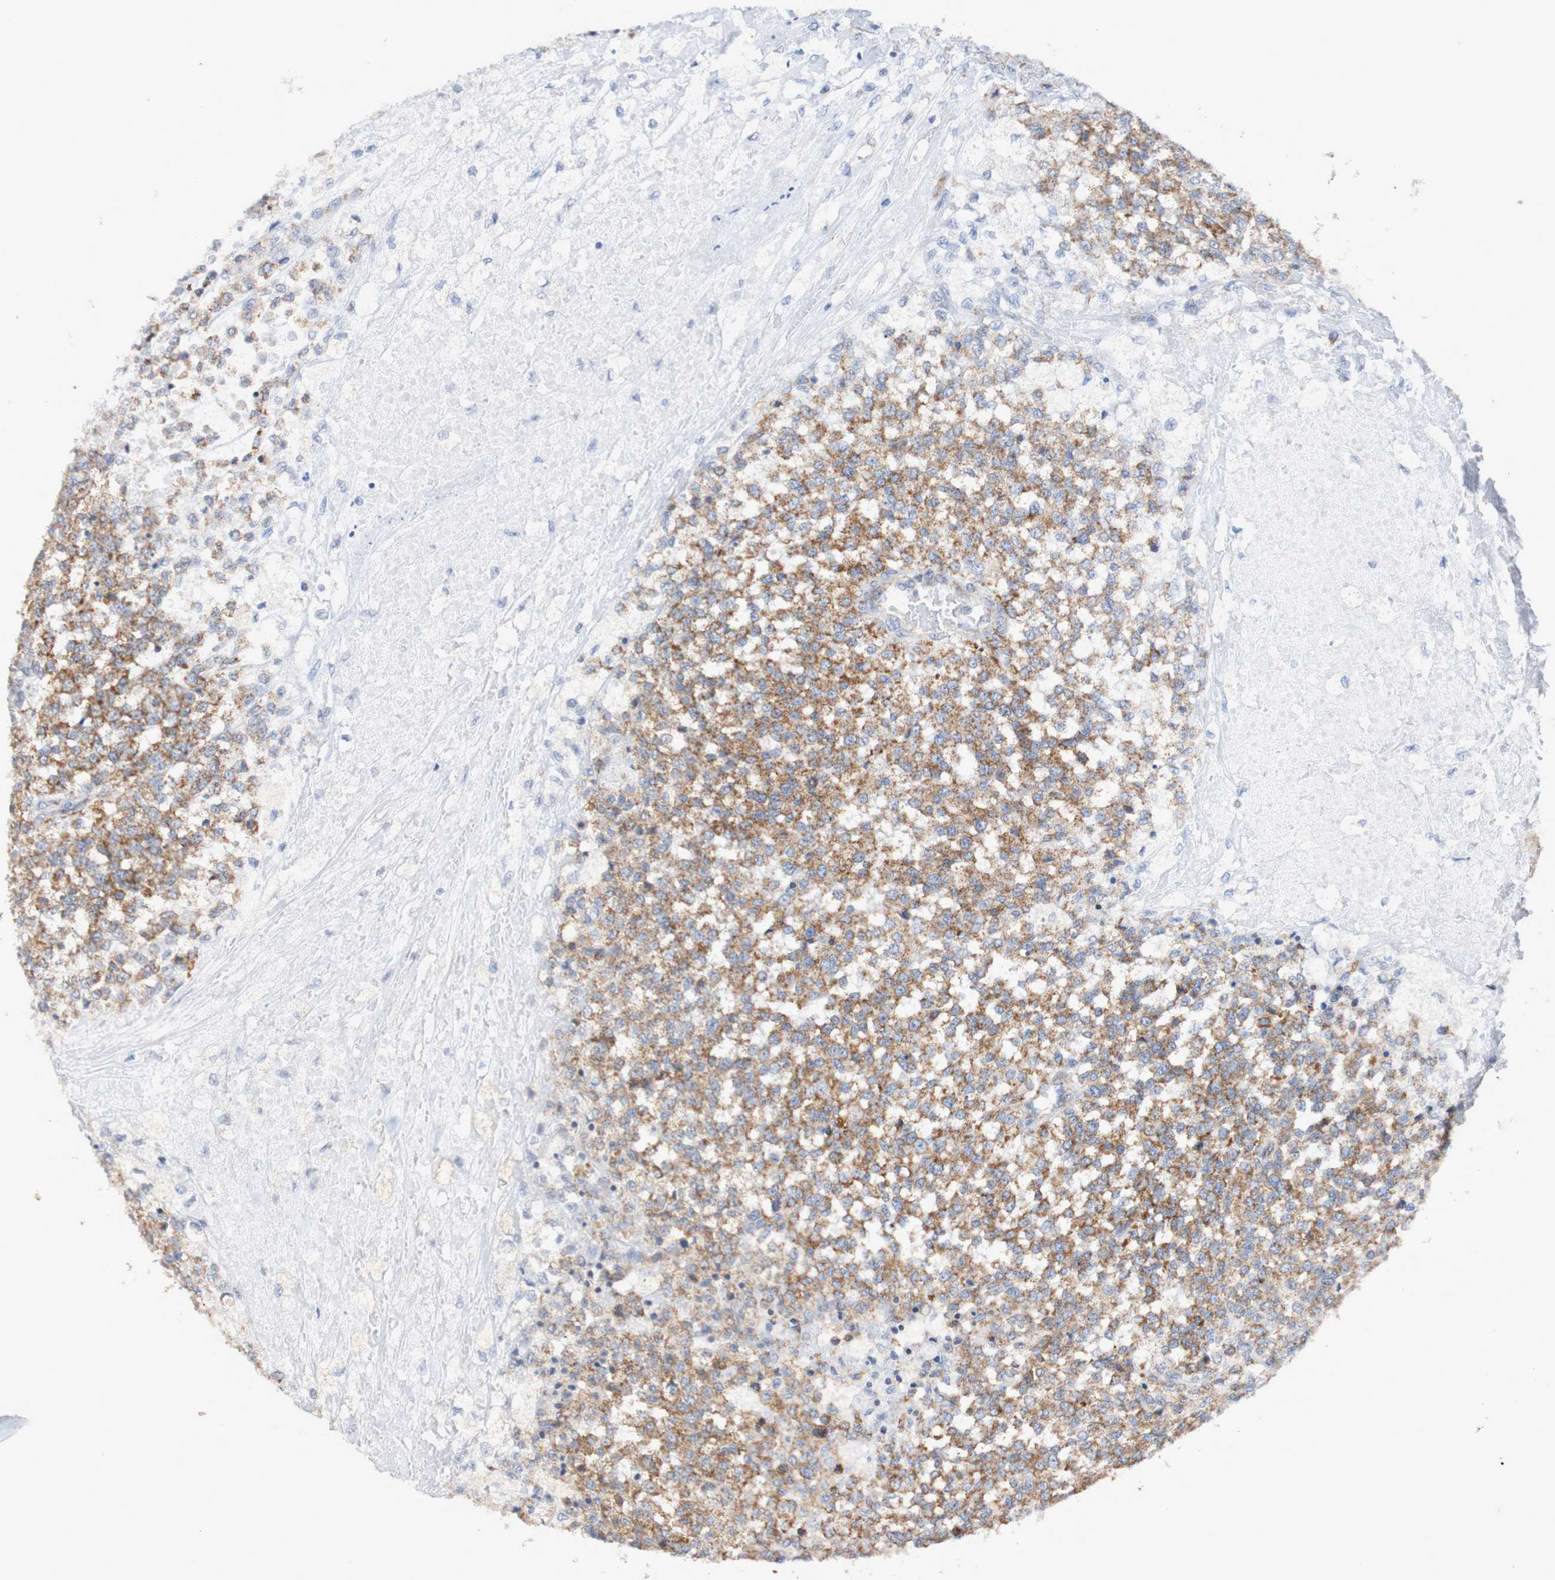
{"staining": {"intensity": "moderate", "quantity": ">75%", "location": "cytoplasmic/membranous"}, "tissue": "testis cancer", "cell_type": "Tumor cells", "image_type": "cancer", "snomed": [{"axis": "morphology", "description": "Seminoma, NOS"}, {"axis": "topography", "description": "Testis"}], "caption": "This micrograph shows immunohistochemistry (IHC) staining of human seminoma (testis), with medium moderate cytoplasmic/membranous staining in approximately >75% of tumor cells.", "gene": "DVL1", "patient": {"sex": "male", "age": 59}}